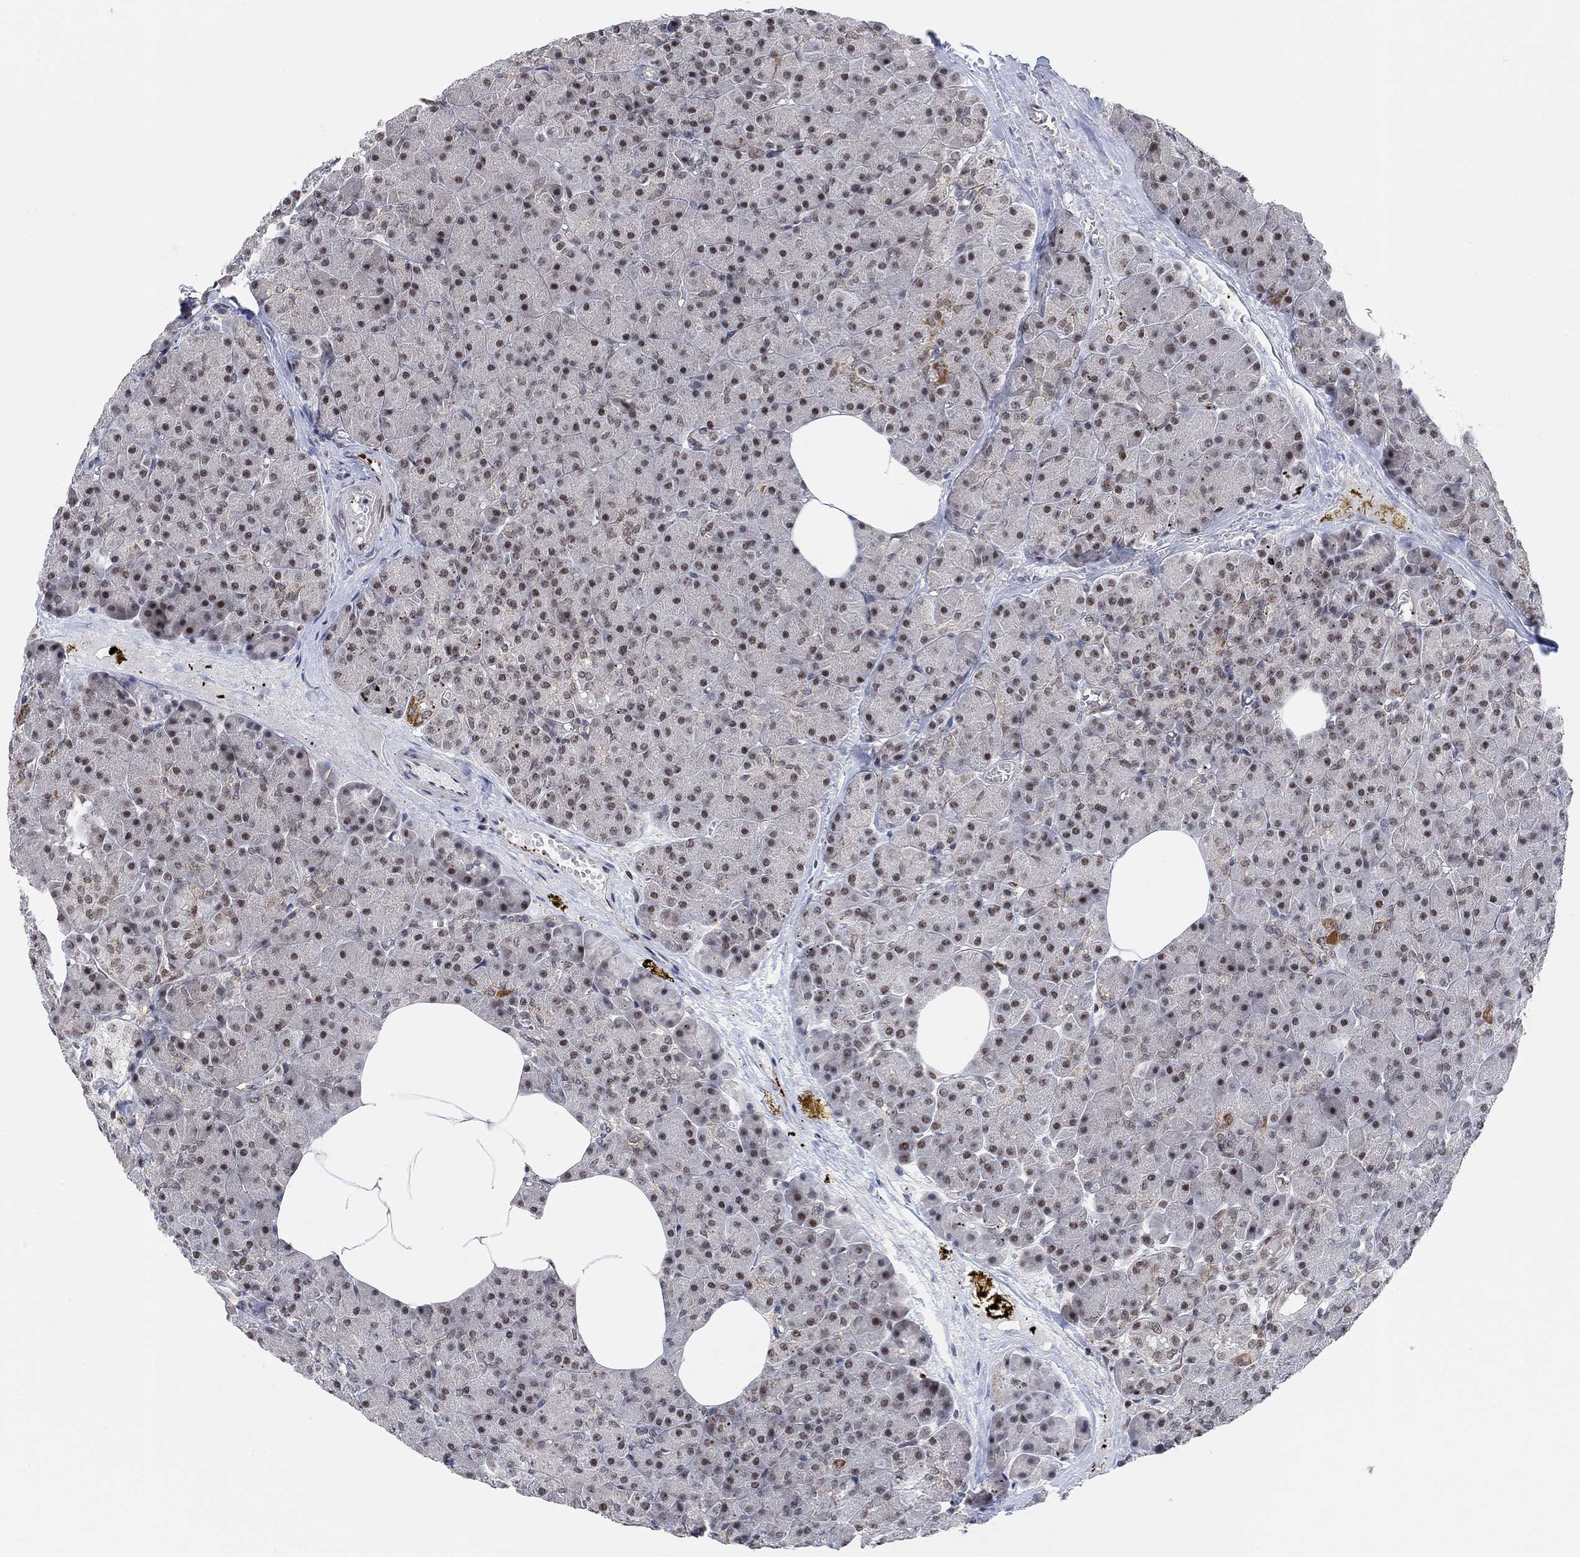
{"staining": {"intensity": "moderate", "quantity": "25%-75%", "location": "nuclear"}, "tissue": "pancreas", "cell_type": "Exocrine glandular cells", "image_type": "normal", "snomed": [{"axis": "morphology", "description": "Normal tissue, NOS"}, {"axis": "topography", "description": "Pancreas"}], "caption": "Brown immunohistochemical staining in normal human pancreas reveals moderate nuclear staining in about 25%-75% of exocrine glandular cells.", "gene": "PWWP2B", "patient": {"sex": "female", "age": 45}}